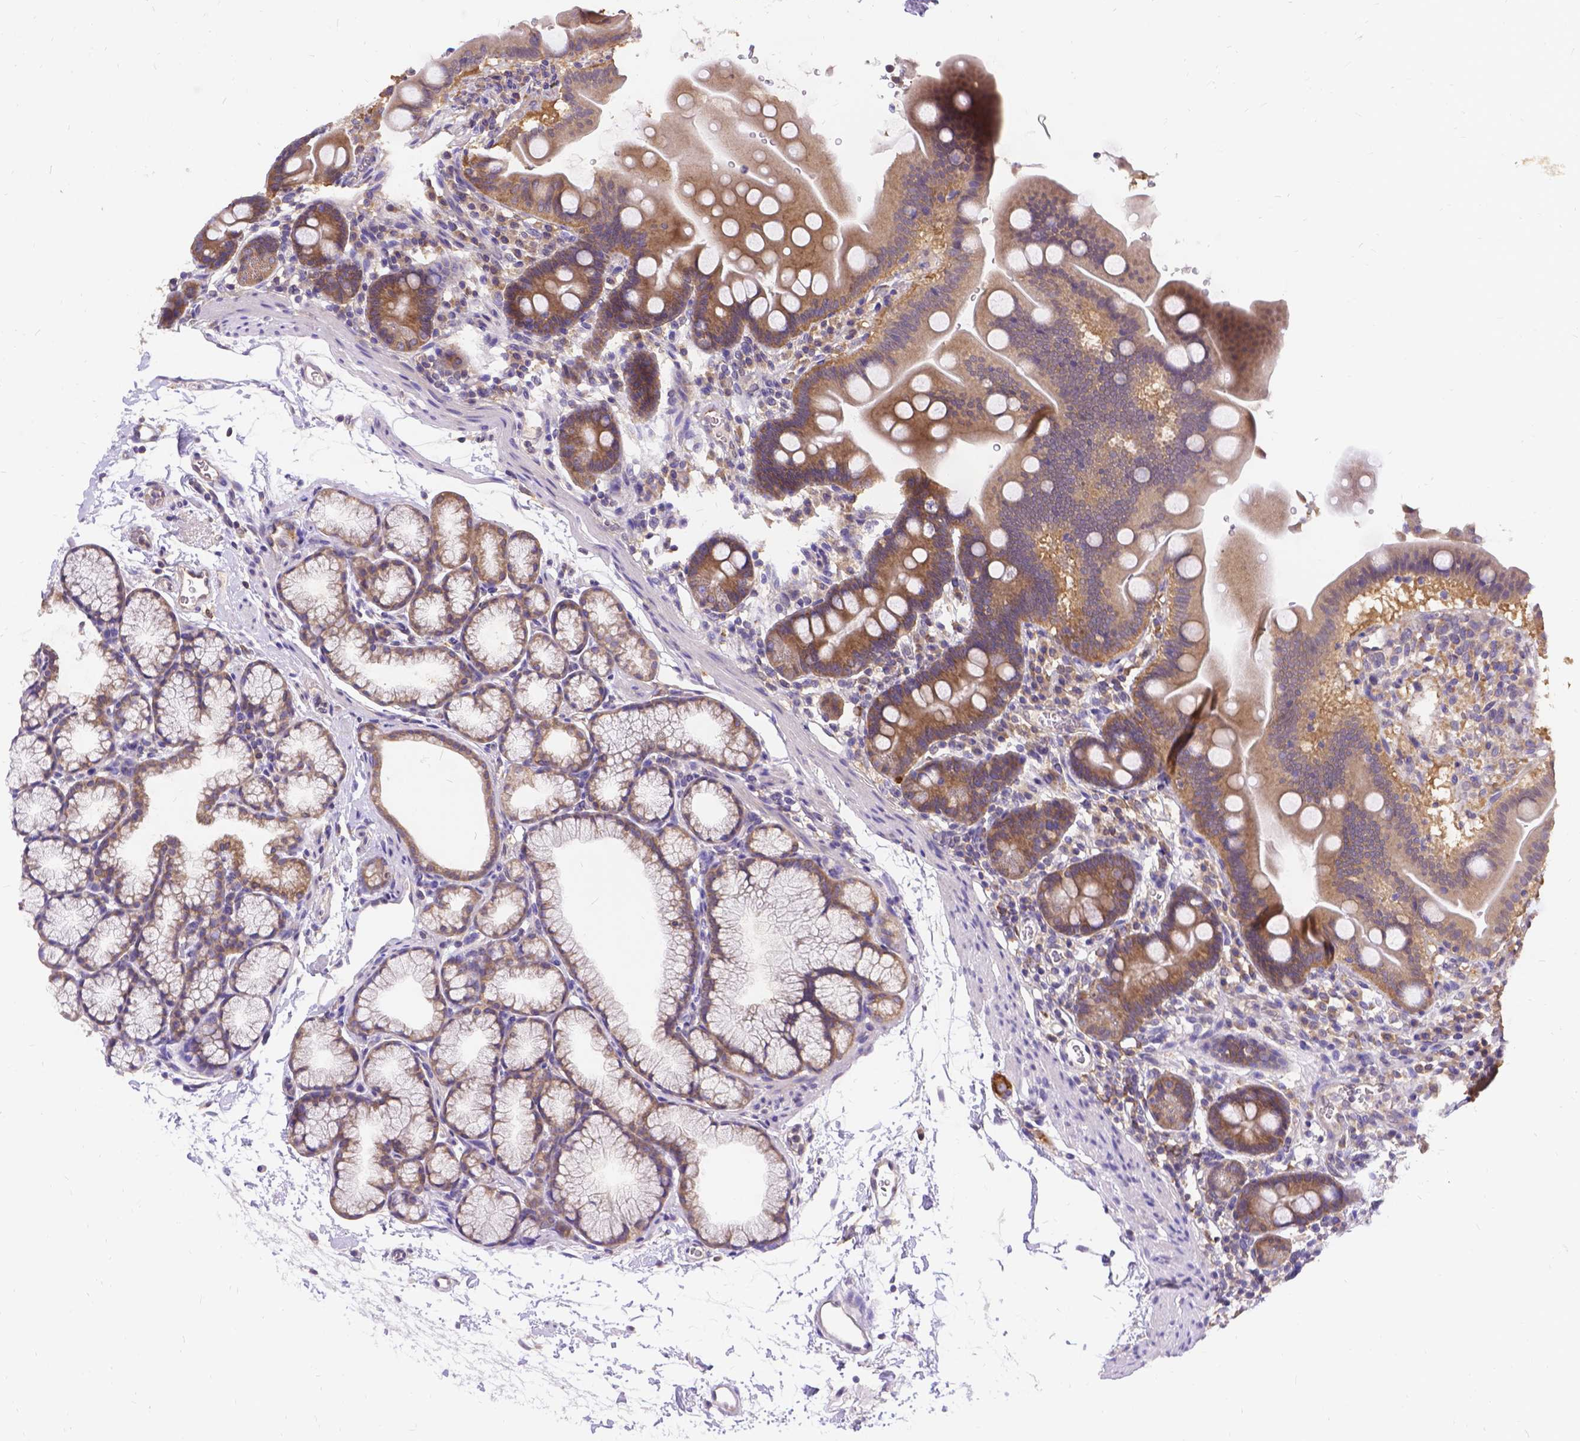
{"staining": {"intensity": "moderate", "quantity": ">75%", "location": "cytoplasmic/membranous"}, "tissue": "duodenum", "cell_type": "Glandular cells", "image_type": "normal", "snomed": [{"axis": "morphology", "description": "Normal tissue, NOS"}, {"axis": "topography", "description": "Duodenum"}], "caption": "Glandular cells display medium levels of moderate cytoplasmic/membranous expression in about >75% of cells in normal human duodenum.", "gene": "DENND6A", "patient": {"sex": "male", "age": 59}}